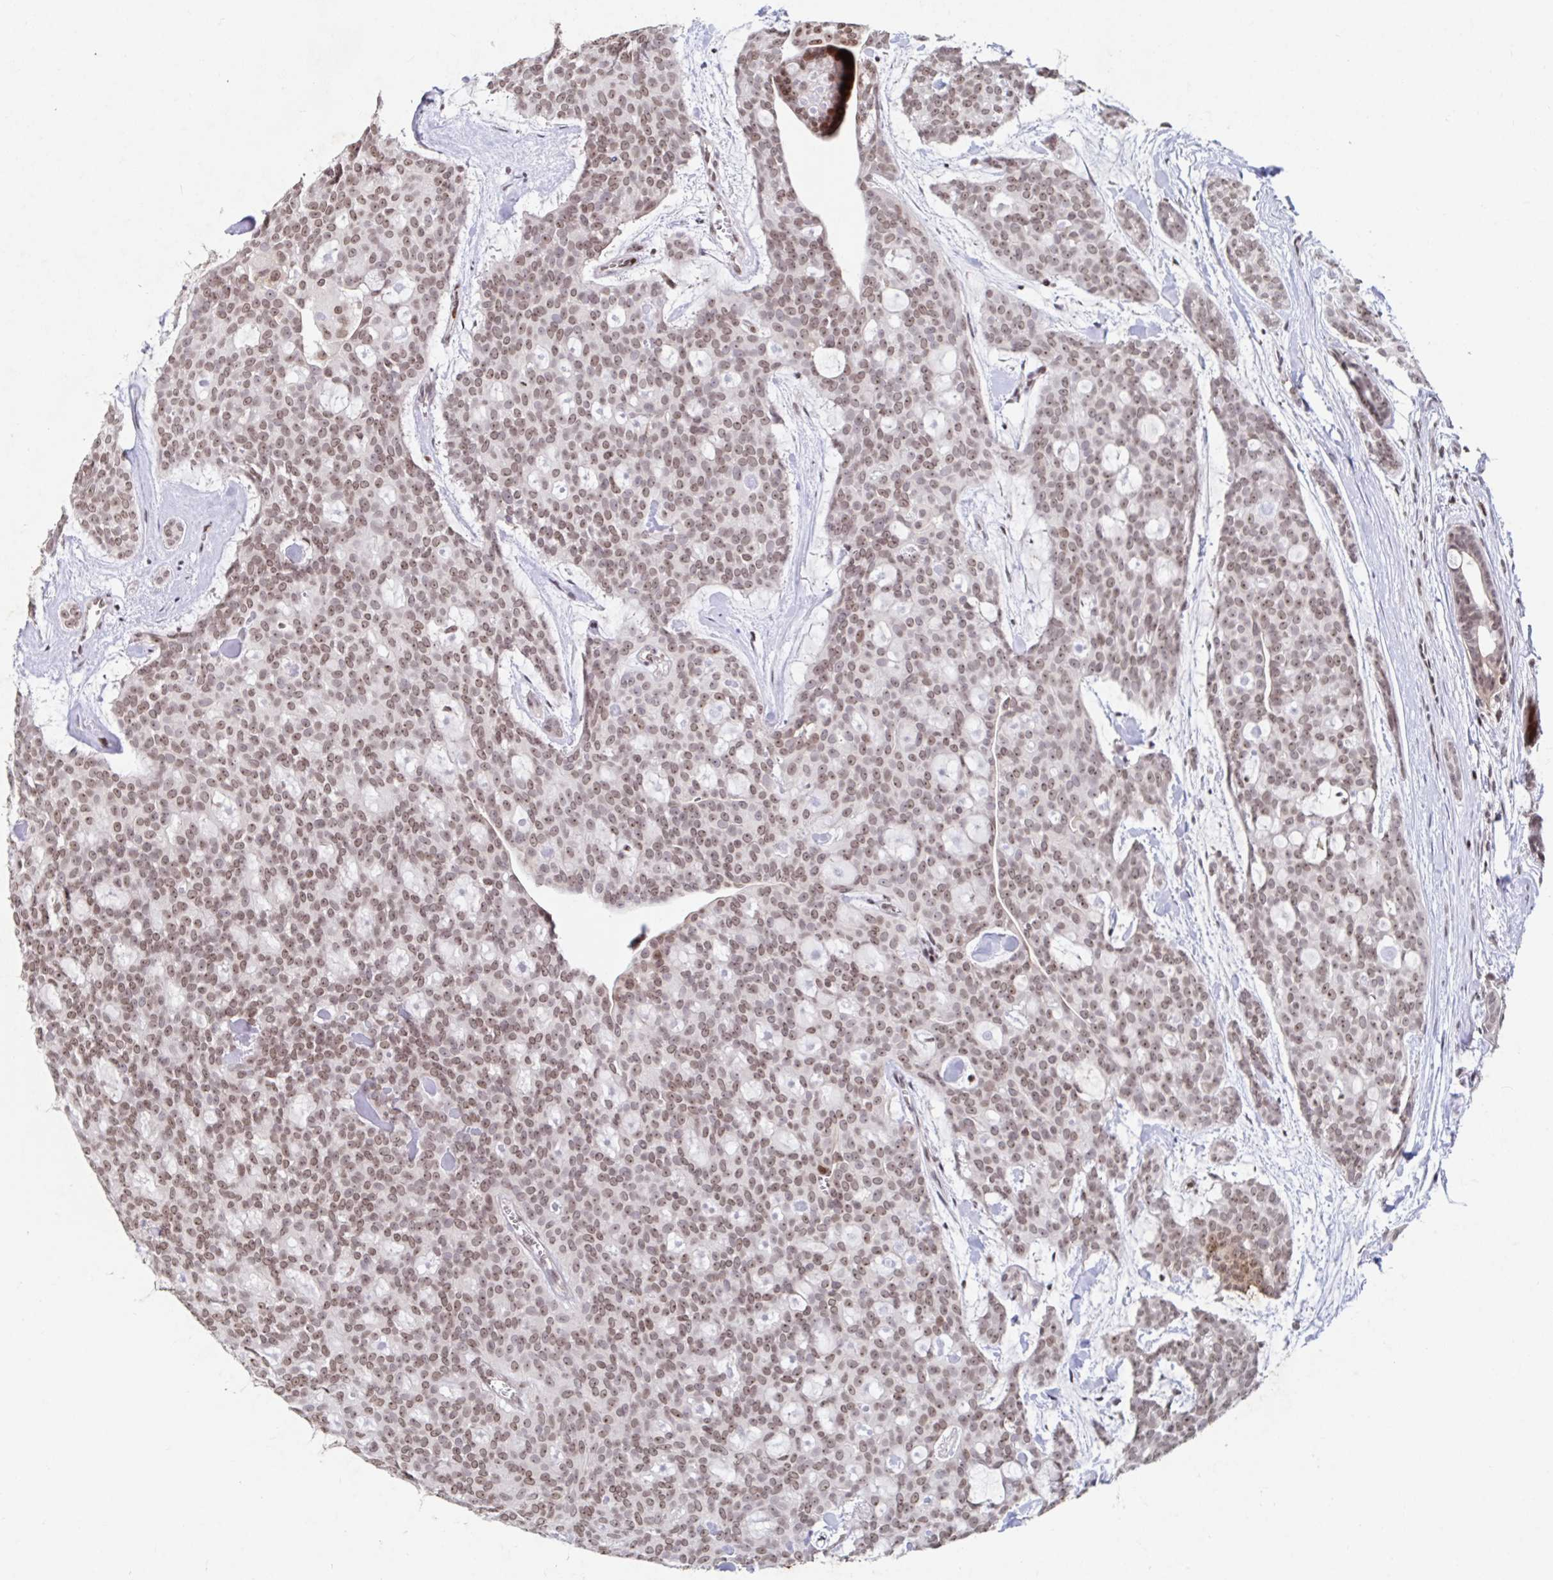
{"staining": {"intensity": "moderate", "quantity": ">75%", "location": "nuclear"}, "tissue": "head and neck cancer", "cell_type": "Tumor cells", "image_type": "cancer", "snomed": [{"axis": "morphology", "description": "Adenocarcinoma, NOS"}, {"axis": "topography", "description": "Head-Neck"}], "caption": "There is medium levels of moderate nuclear expression in tumor cells of head and neck cancer (adenocarcinoma), as demonstrated by immunohistochemical staining (brown color).", "gene": "C19orf53", "patient": {"sex": "male", "age": 66}}